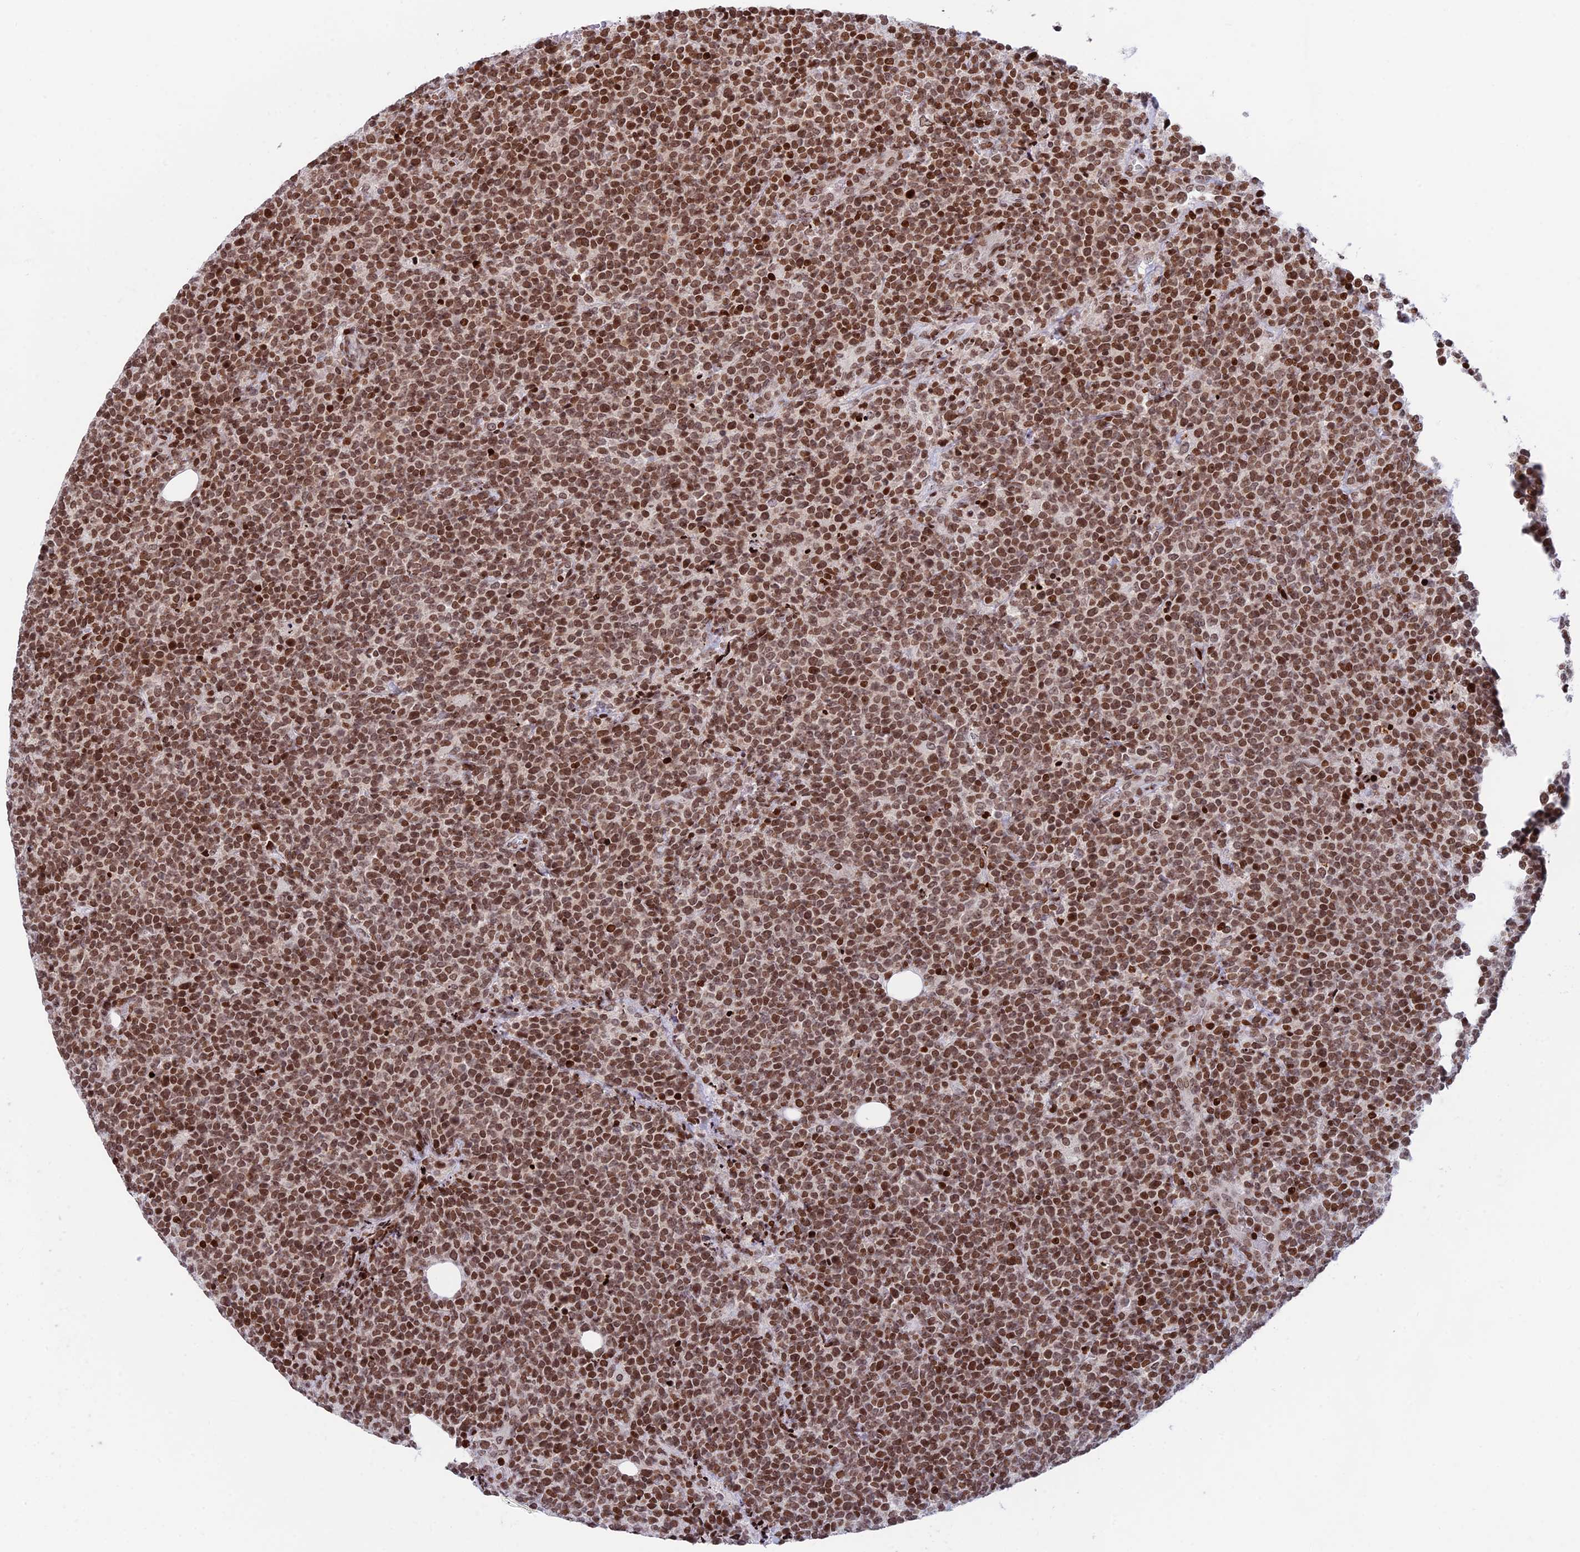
{"staining": {"intensity": "moderate", "quantity": ">75%", "location": "nuclear"}, "tissue": "lymphoma", "cell_type": "Tumor cells", "image_type": "cancer", "snomed": [{"axis": "morphology", "description": "Malignant lymphoma, non-Hodgkin's type, High grade"}, {"axis": "topography", "description": "Lymph node"}], "caption": "Approximately >75% of tumor cells in lymphoma demonstrate moderate nuclear protein positivity as visualized by brown immunohistochemical staining.", "gene": "RPAP1", "patient": {"sex": "male", "age": 61}}